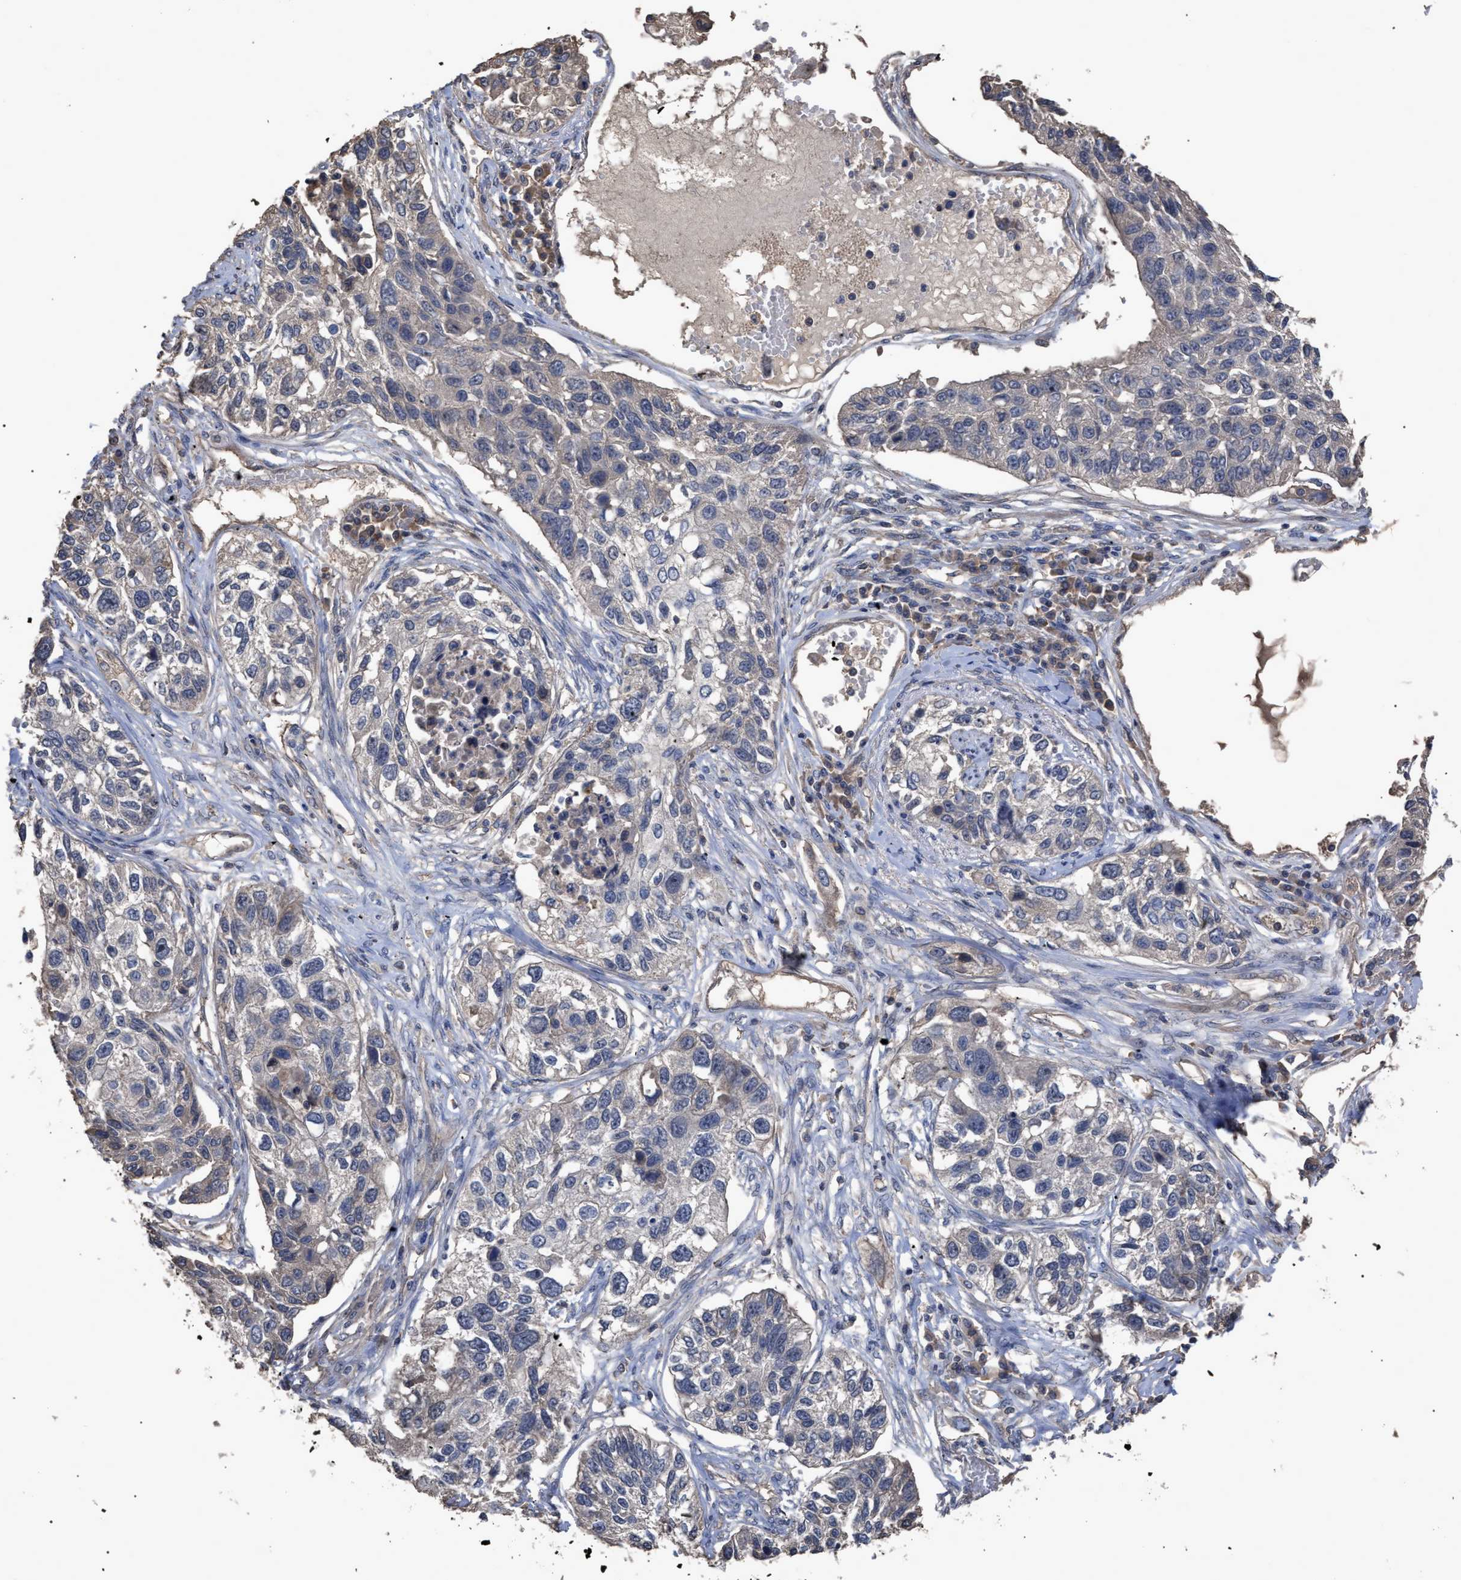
{"staining": {"intensity": "weak", "quantity": "<25%", "location": "cytoplasmic/membranous"}, "tissue": "lung cancer", "cell_type": "Tumor cells", "image_type": "cancer", "snomed": [{"axis": "morphology", "description": "Squamous cell carcinoma, NOS"}, {"axis": "topography", "description": "Lung"}], "caption": "This is an IHC histopathology image of human lung cancer. There is no expression in tumor cells.", "gene": "BTN2A1", "patient": {"sex": "male", "age": 71}}